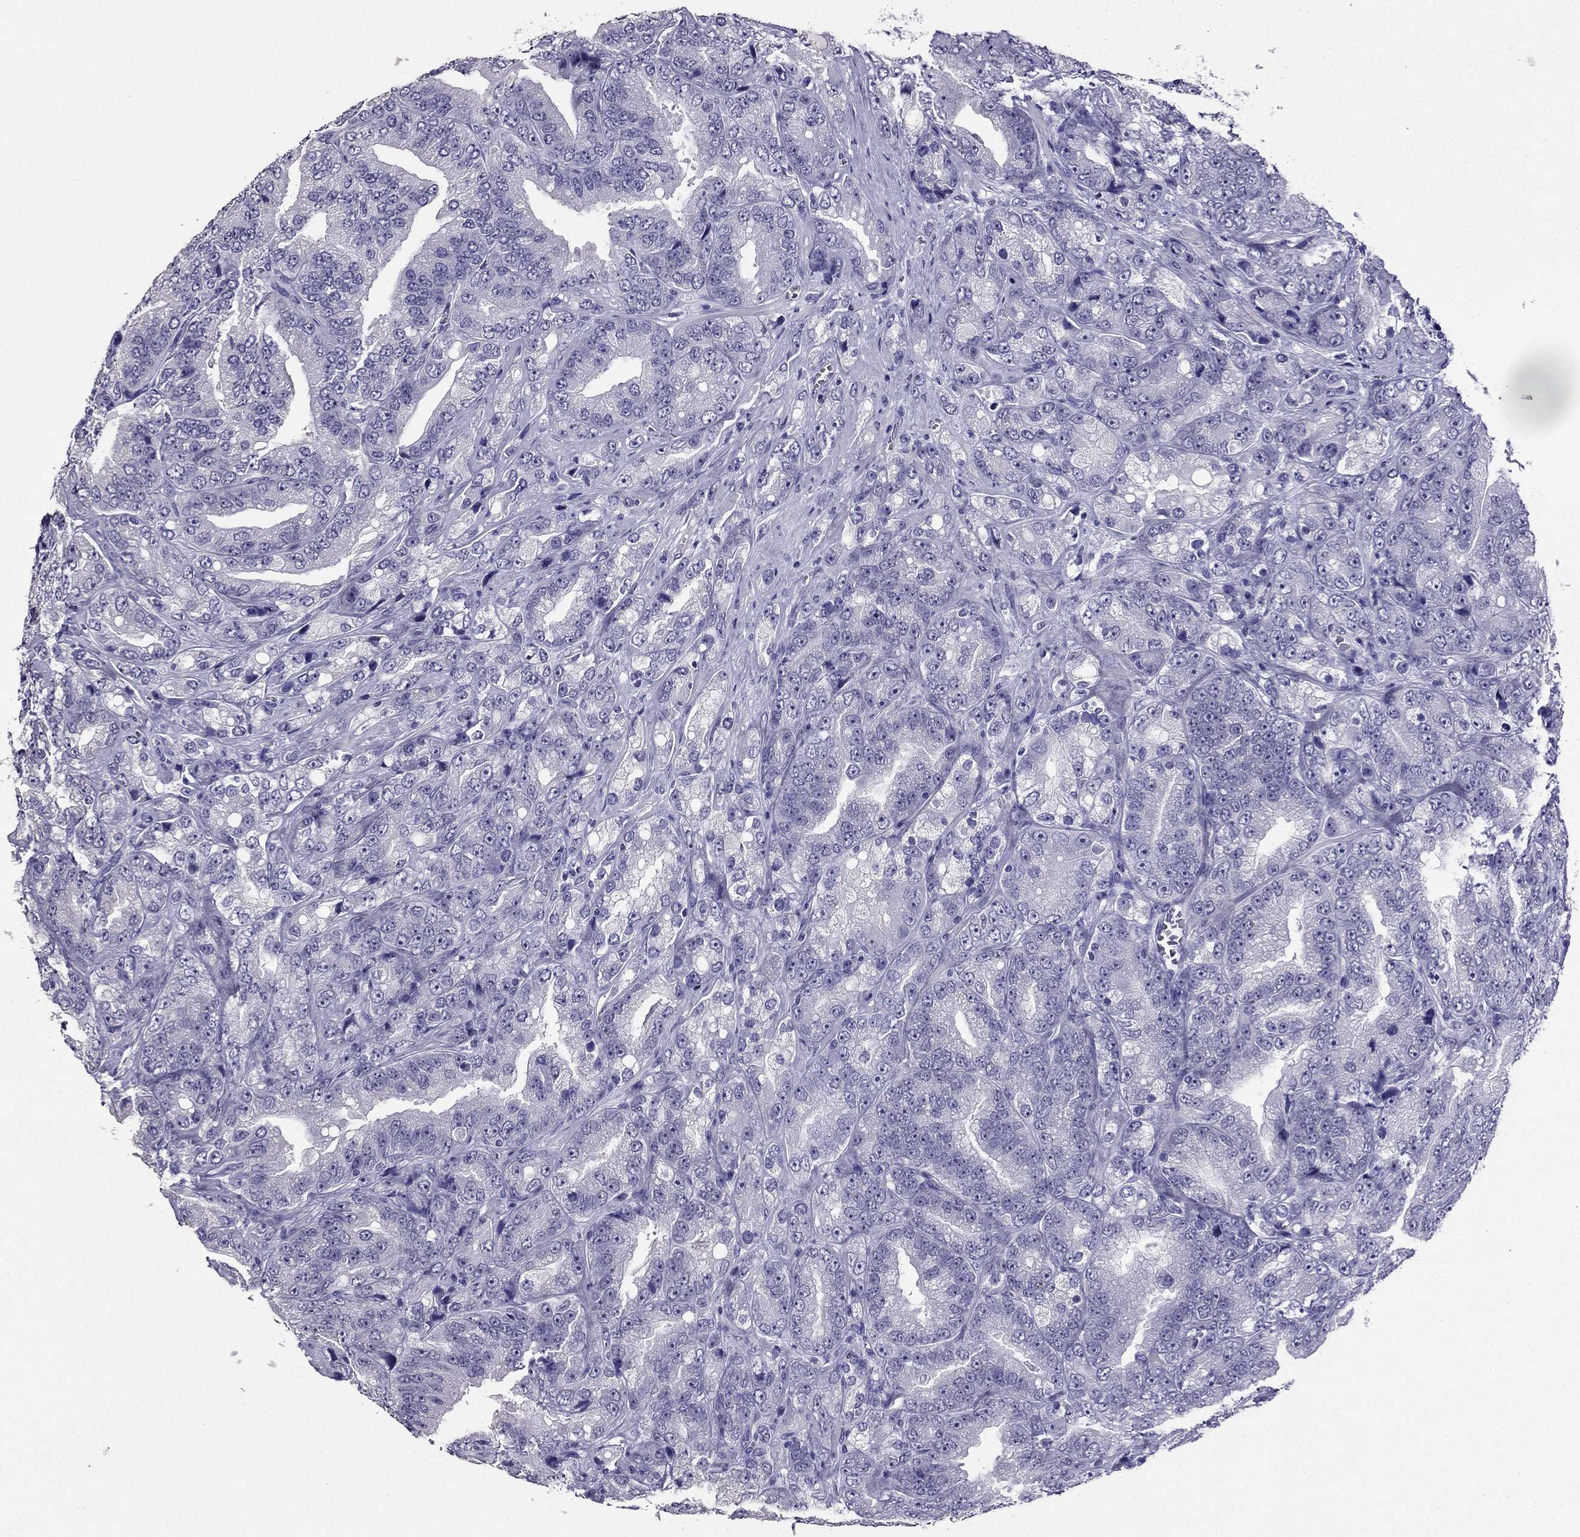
{"staining": {"intensity": "negative", "quantity": "none", "location": "none"}, "tissue": "prostate cancer", "cell_type": "Tumor cells", "image_type": "cancer", "snomed": [{"axis": "morphology", "description": "Adenocarcinoma, NOS"}, {"axis": "topography", "description": "Prostate"}], "caption": "IHC of prostate cancer shows no staining in tumor cells.", "gene": "ARID3A", "patient": {"sex": "male", "age": 63}}